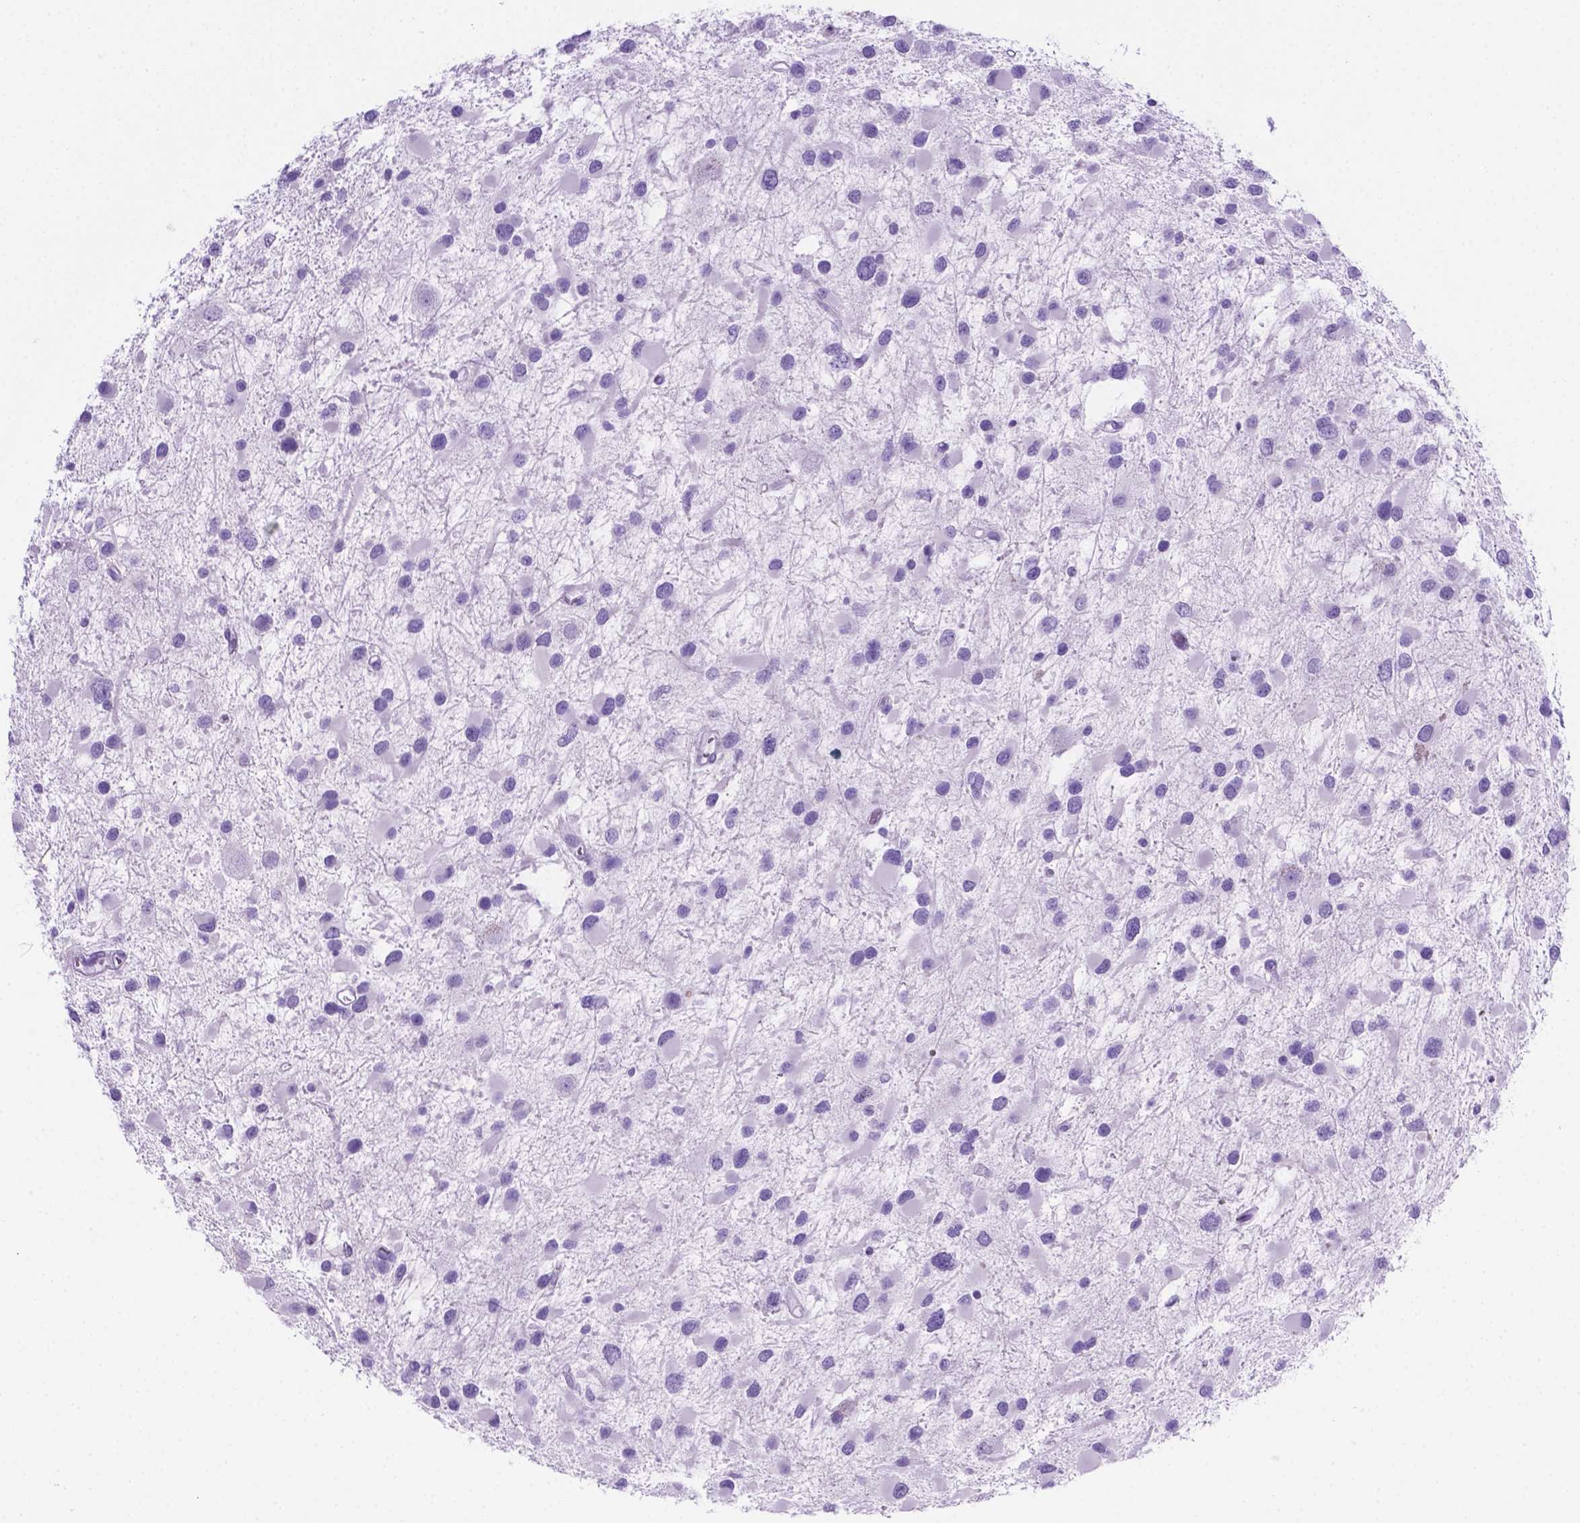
{"staining": {"intensity": "negative", "quantity": "none", "location": "none"}, "tissue": "glioma", "cell_type": "Tumor cells", "image_type": "cancer", "snomed": [{"axis": "morphology", "description": "Glioma, malignant, Low grade"}, {"axis": "topography", "description": "Brain"}], "caption": "There is no significant staining in tumor cells of glioma. (Brightfield microscopy of DAB IHC at high magnification).", "gene": "C17orf107", "patient": {"sex": "female", "age": 32}}